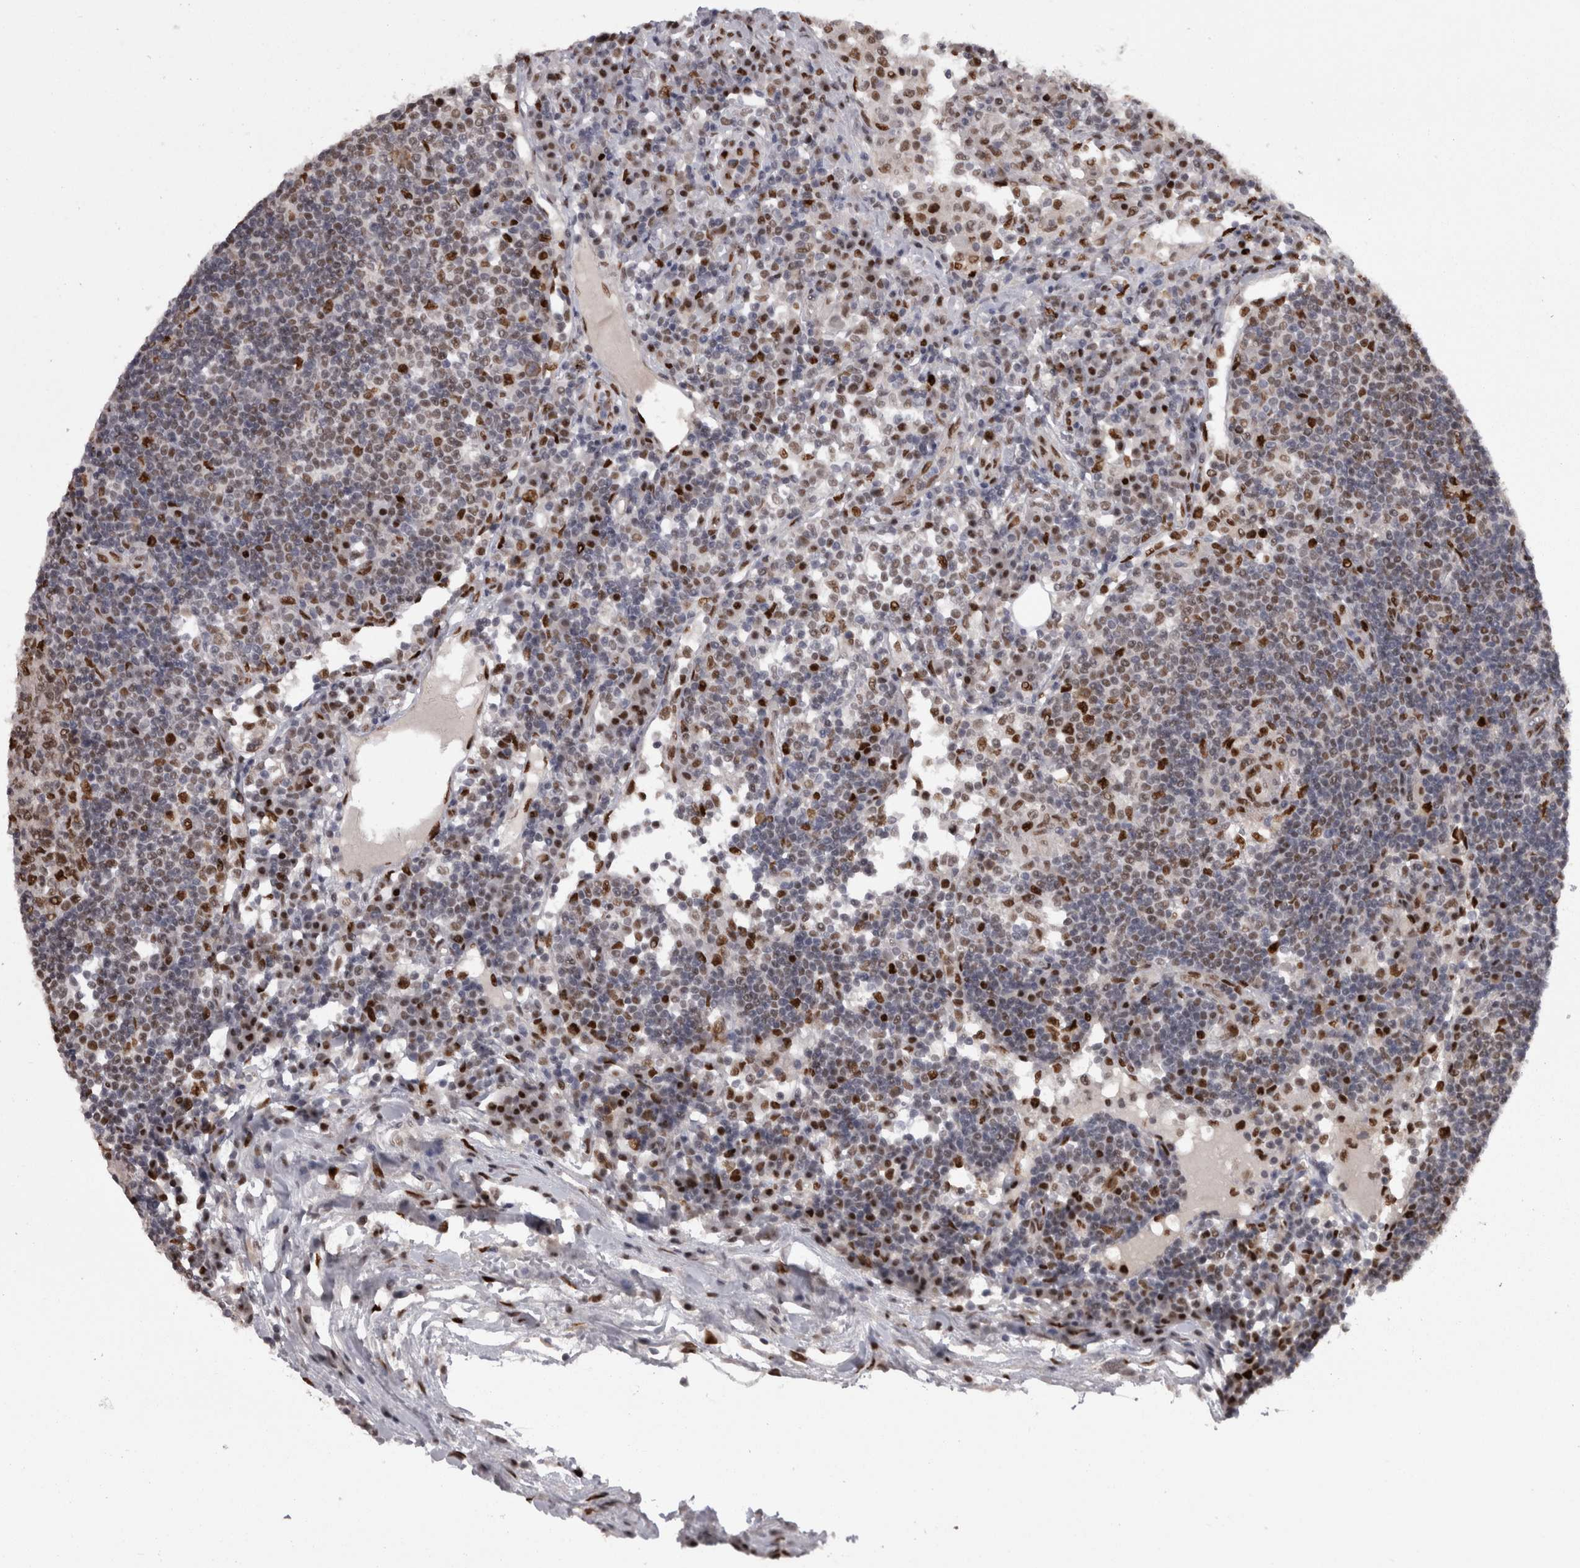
{"staining": {"intensity": "strong", "quantity": ">75%", "location": "cytoplasmic/membranous,nuclear"}, "tissue": "lymph node", "cell_type": "Germinal center cells", "image_type": "normal", "snomed": [{"axis": "morphology", "description": "Normal tissue, NOS"}, {"axis": "topography", "description": "Lymph node"}], "caption": "Human lymph node stained with a protein marker reveals strong staining in germinal center cells.", "gene": "C1orf54", "patient": {"sex": "female", "age": 53}}